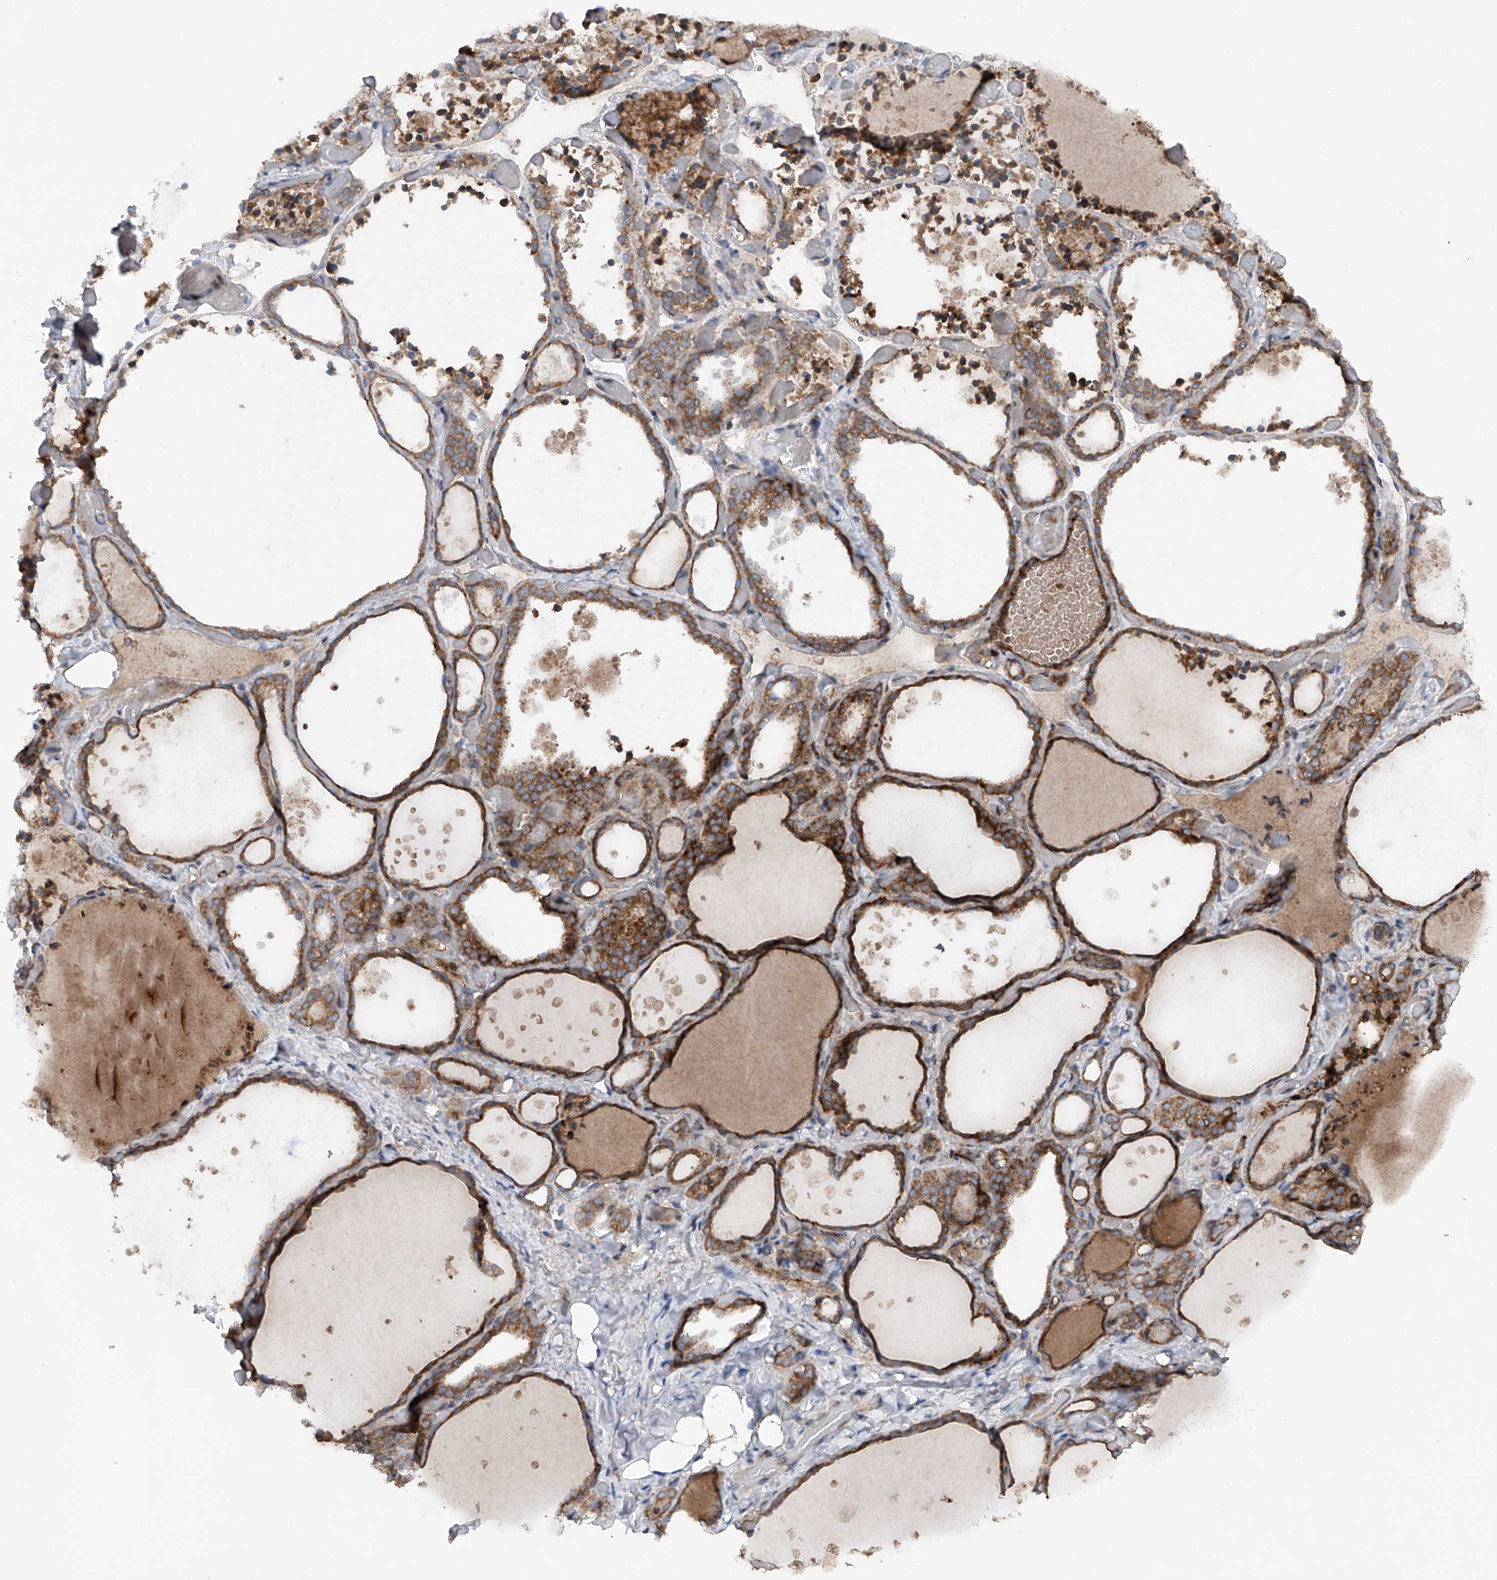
{"staining": {"intensity": "strong", "quantity": ">75%", "location": "cytoplasmic/membranous"}, "tissue": "thyroid gland", "cell_type": "Glandular cells", "image_type": "normal", "snomed": [{"axis": "morphology", "description": "Normal tissue, NOS"}, {"axis": "topography", "description": "Thyroid gland"}], "caption": "DAB immunohistochemical staining of benign thyroid gland displays strong cytoplasmic/membranous protein positivity in about >75% of glandular cells.", "gene": "DAD1", "patient": {"sex": "female", "age": 44}}